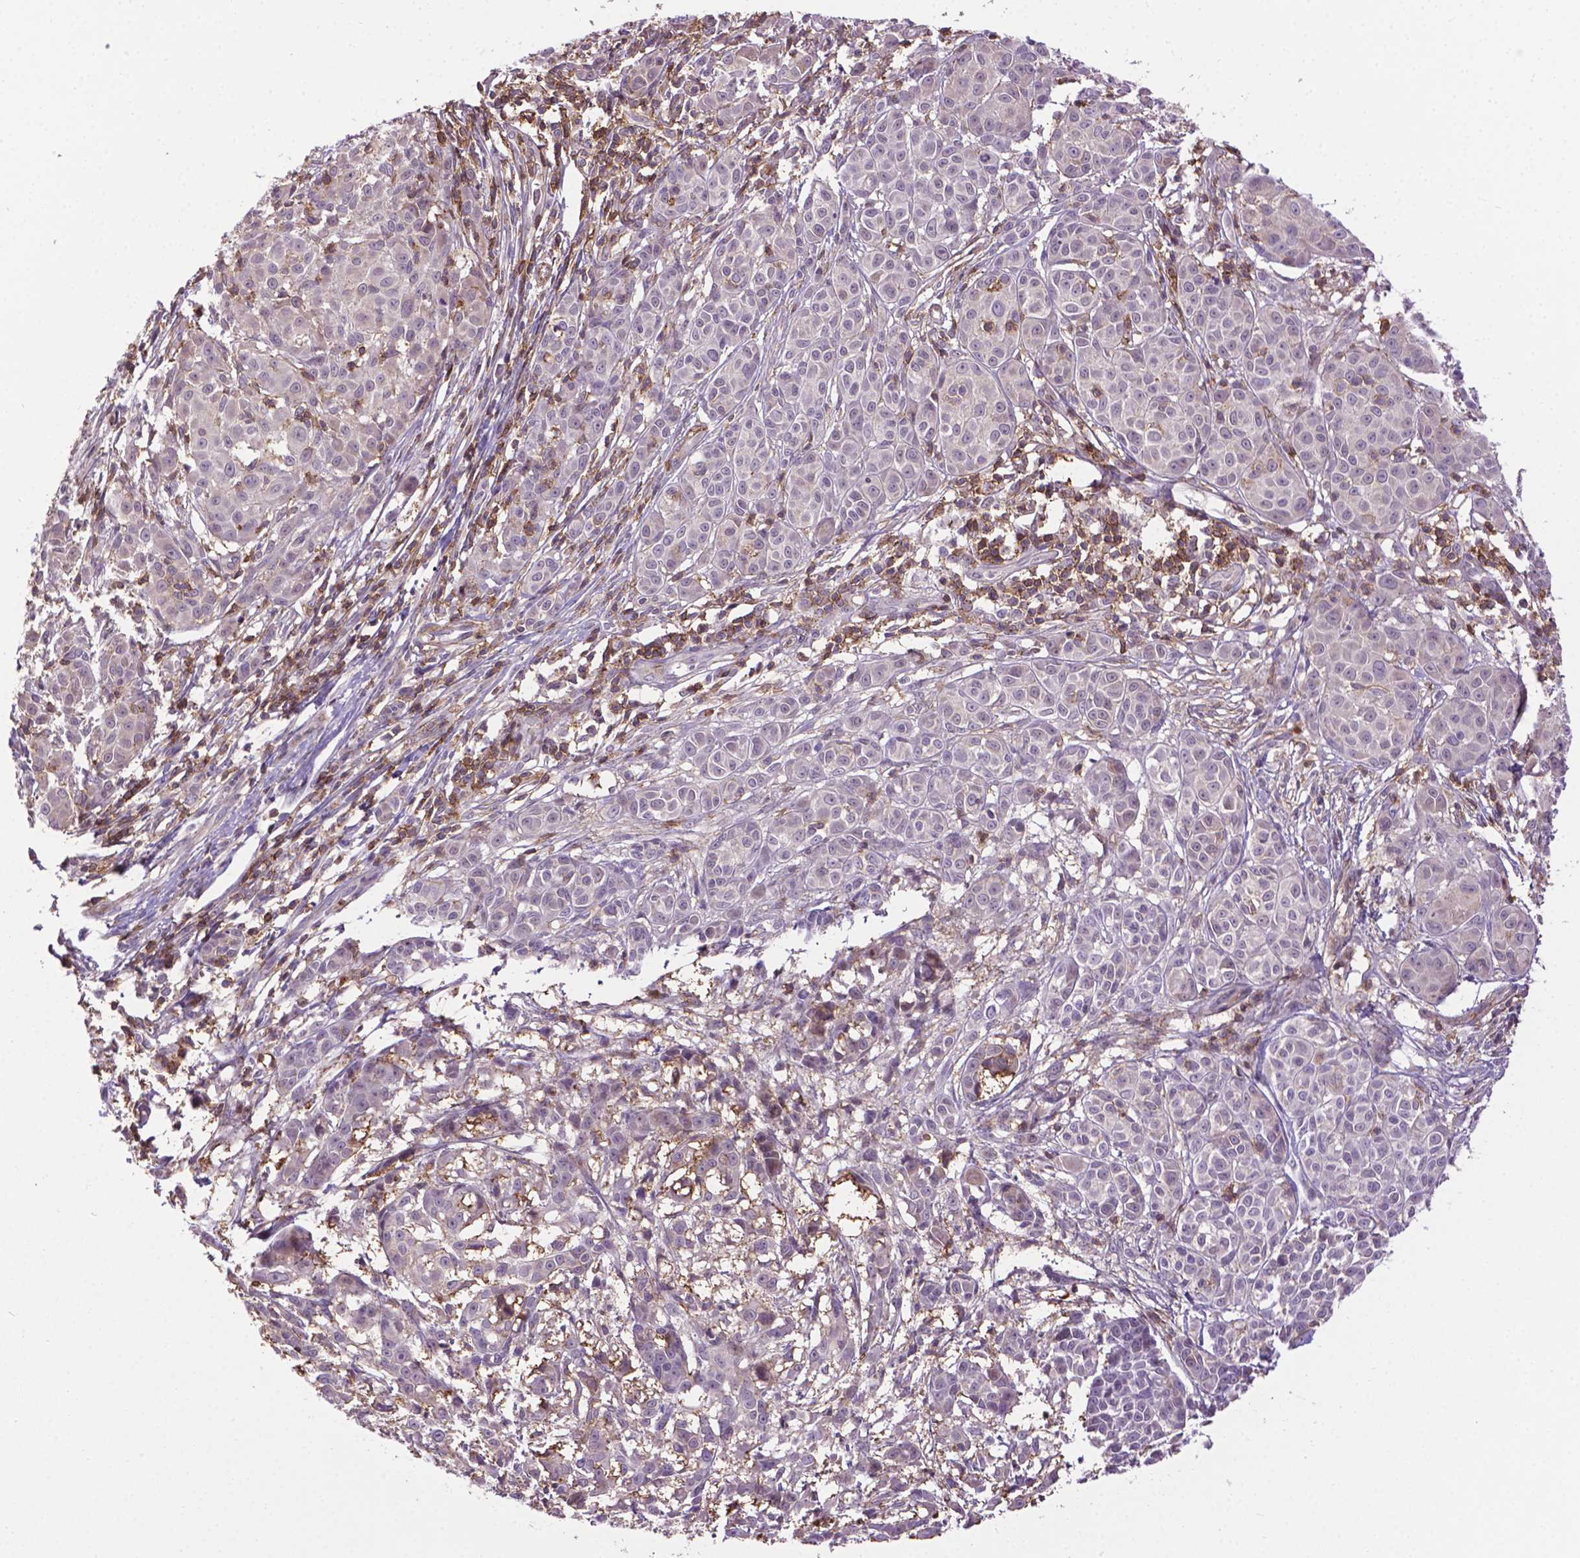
{"staining": {"intensity": "negative", "quantity": "none", "location": "none"}, "tissue": "melanoma", "cell_type": "Tumor cells", "image_type": "cancer", "snomed": [{"axis": "morphology", "description": "Malignant melanoma, NOS"}, {"axis": "topography", "description": "Skin"}], "caption": "There is no significant expression in tumor cells of malignant melanoma.", "gene": "ACAD10", "patient": {"sex": "male", "age": 48}}